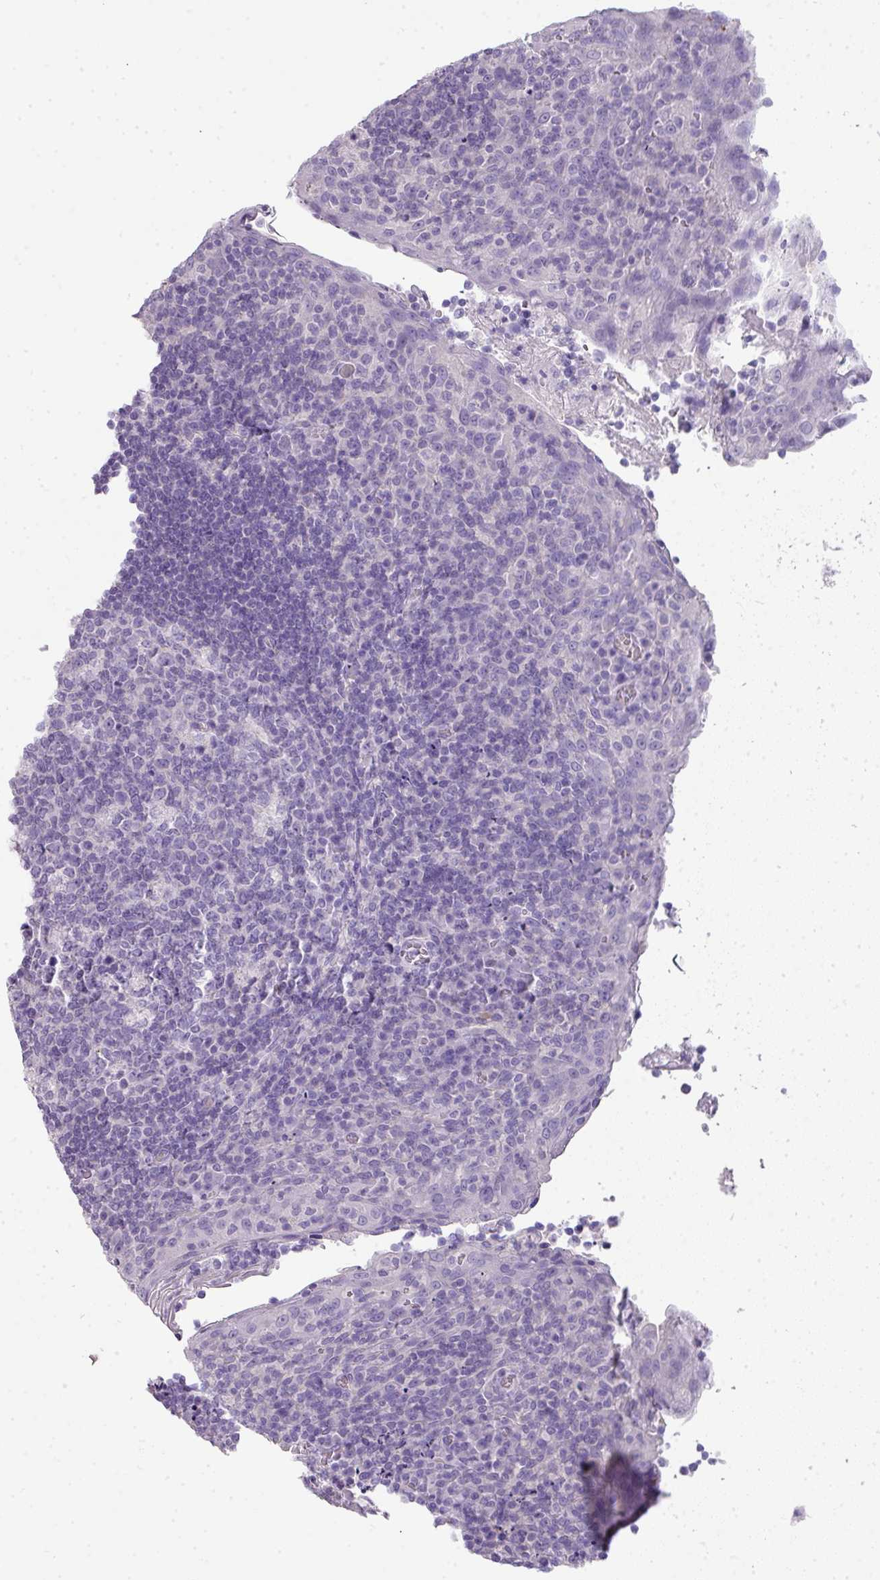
{"staining": {"intensity": "negative", "quantity": "none", "location": "none"}, "tissue": "tonsil", "cell_type": "Germinal center cells", "image_type": "normal", "snomed": [{"axis": "morphology", "description": "Normal tissue, NOS"}, {"axis": "topography", "description": "Tonsil"}], "caption": "The image displays no significant expression in germinal center cells of tonsil.", "gene": "GLI4", "patient": {"sex": "male", "age": 17}}